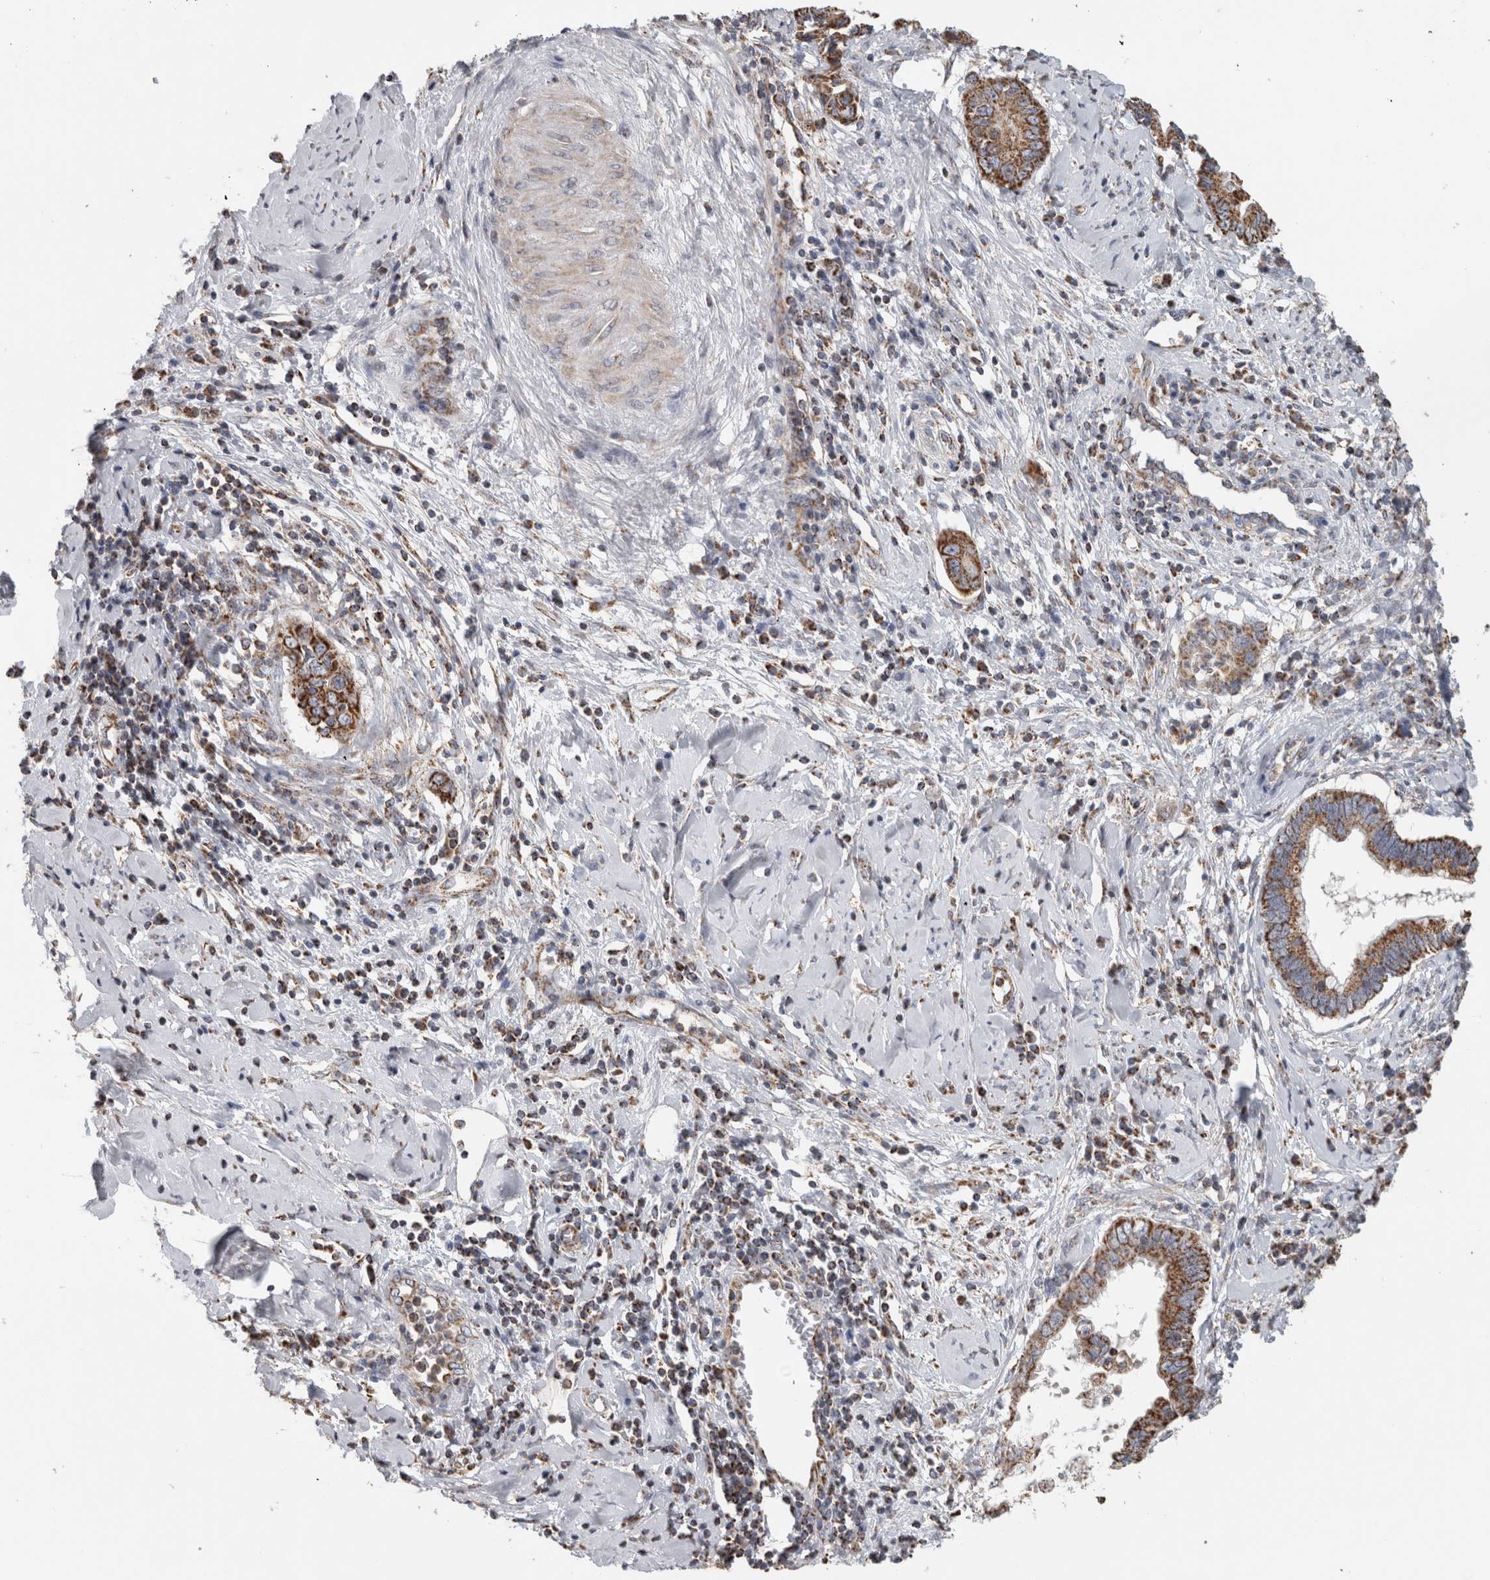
{"staining": {"intensity": "strong", "quantity": ">75%", "location": "cytoplasmic/membranous"}, "tissue": "cervical cancer", "cell_type": "Tumor cells", "image_type": "cancer", "snomed": [{"axis": "morphology", "description": "Adenocarcinoma, NOS"}, {"axis": "topography", "description": "Cervix"}], "caption": "Brown immunohistochemical staining in human cervical adenocarcinoma shows strong cytoplasmic/membranous positivity in approximately >75% of tumor cells. (brown staining indicates protein expression, while blue staining denotes nuclei).", "gene": "ST8SIA1", "patient": {"sex": "female", "age": 44}}